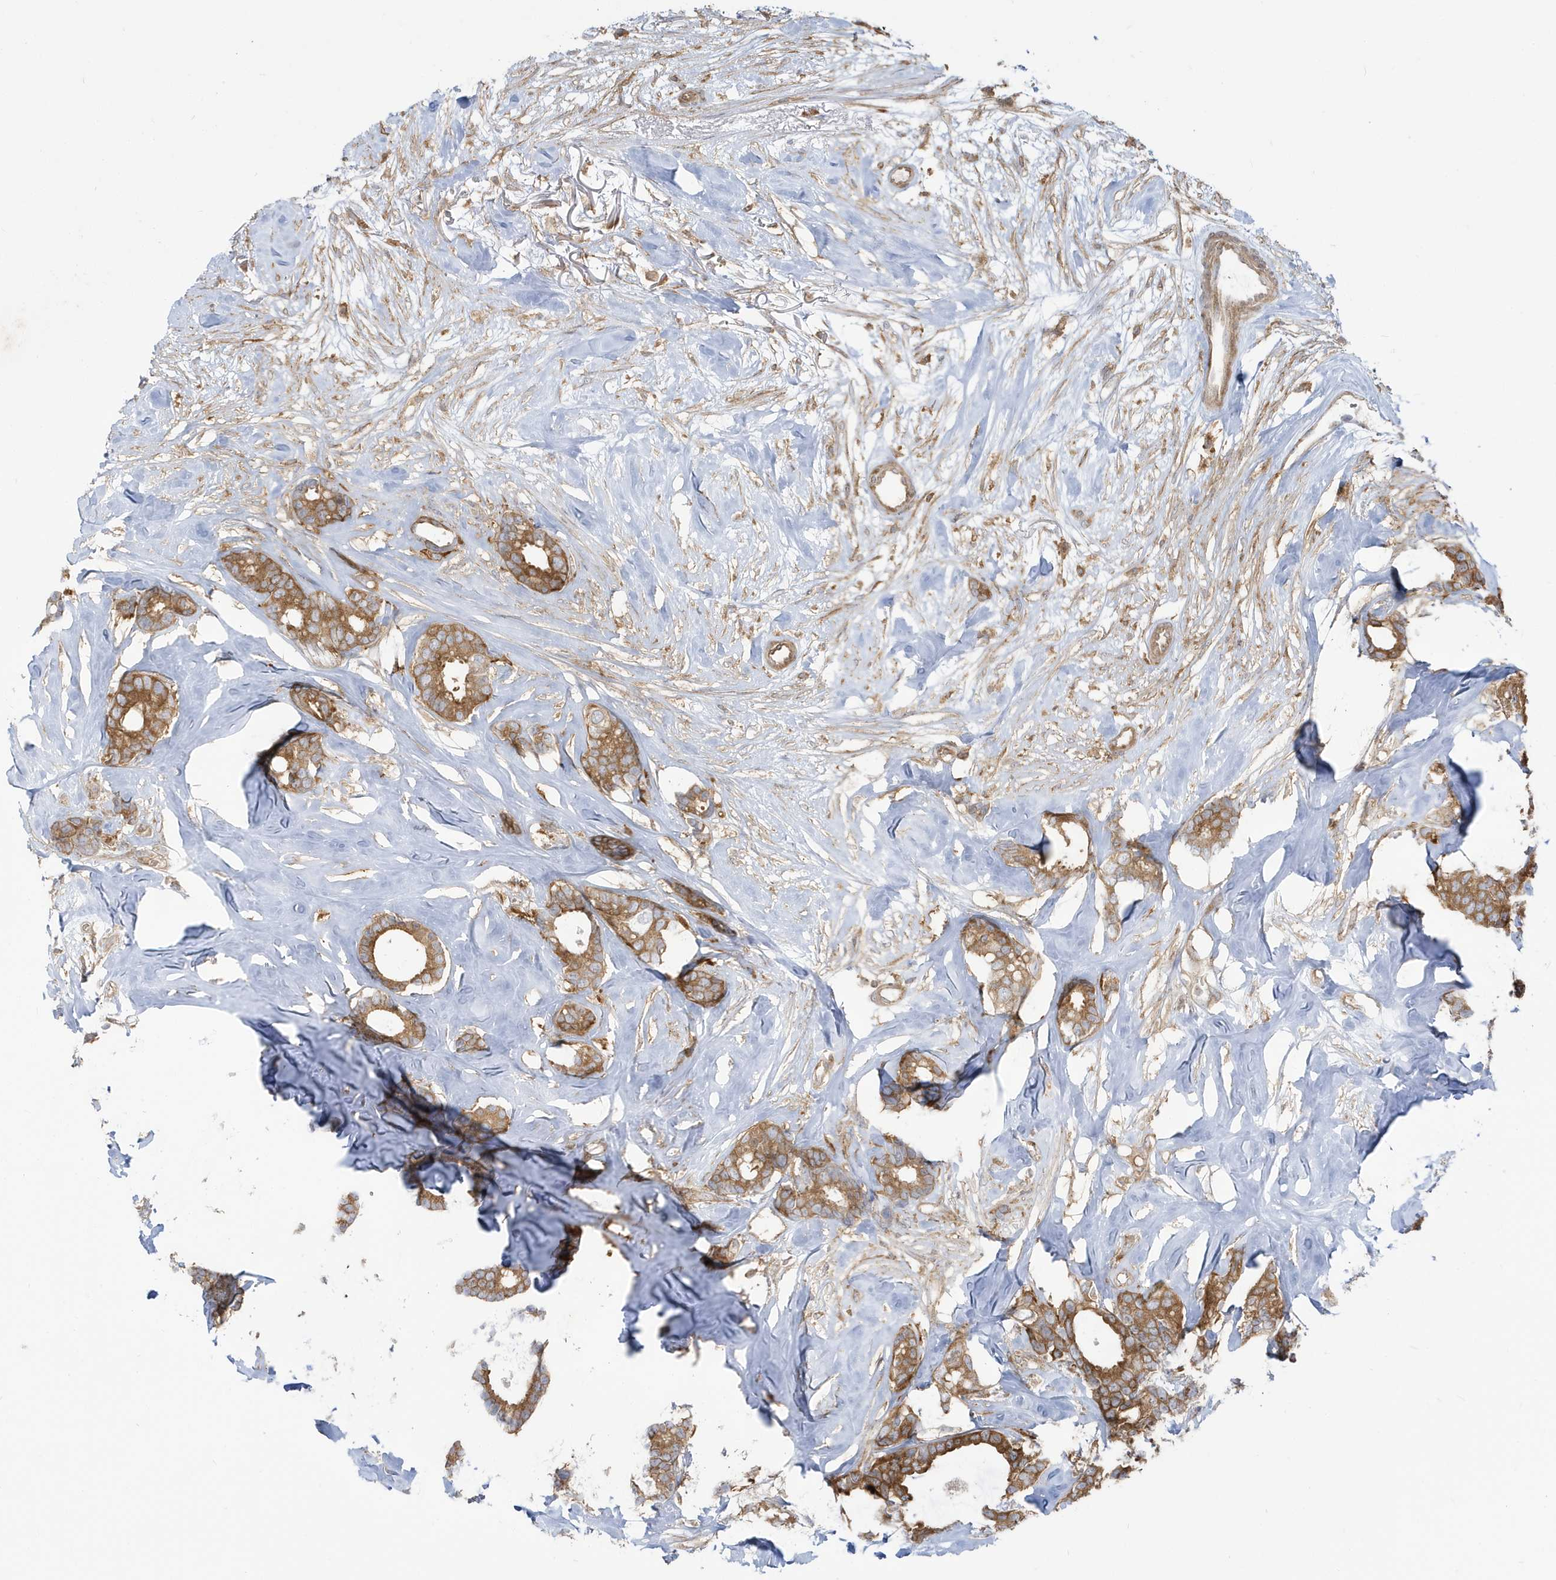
{"staining": {"intensity": "moderate", "quantity": ">75%", "location": "cytoplasmic/membranous"}, "tissue": "breast cancer", "cell_type": "Tumor cells", "image_type": "cancer", "snomed": [{"axis": "morphology", "description": "Duct carcinoma"}, {"axis": "topography", "description": "Breast"}], "caption": "Invasive ductal carcinoma (breast) stained for a protein (brown) displays moderate cytoplasmic/membranous positive staining in approximately >75% of tumor cells.", "gene": "STAM", "patient": {"sex": "female", "age": 87}}